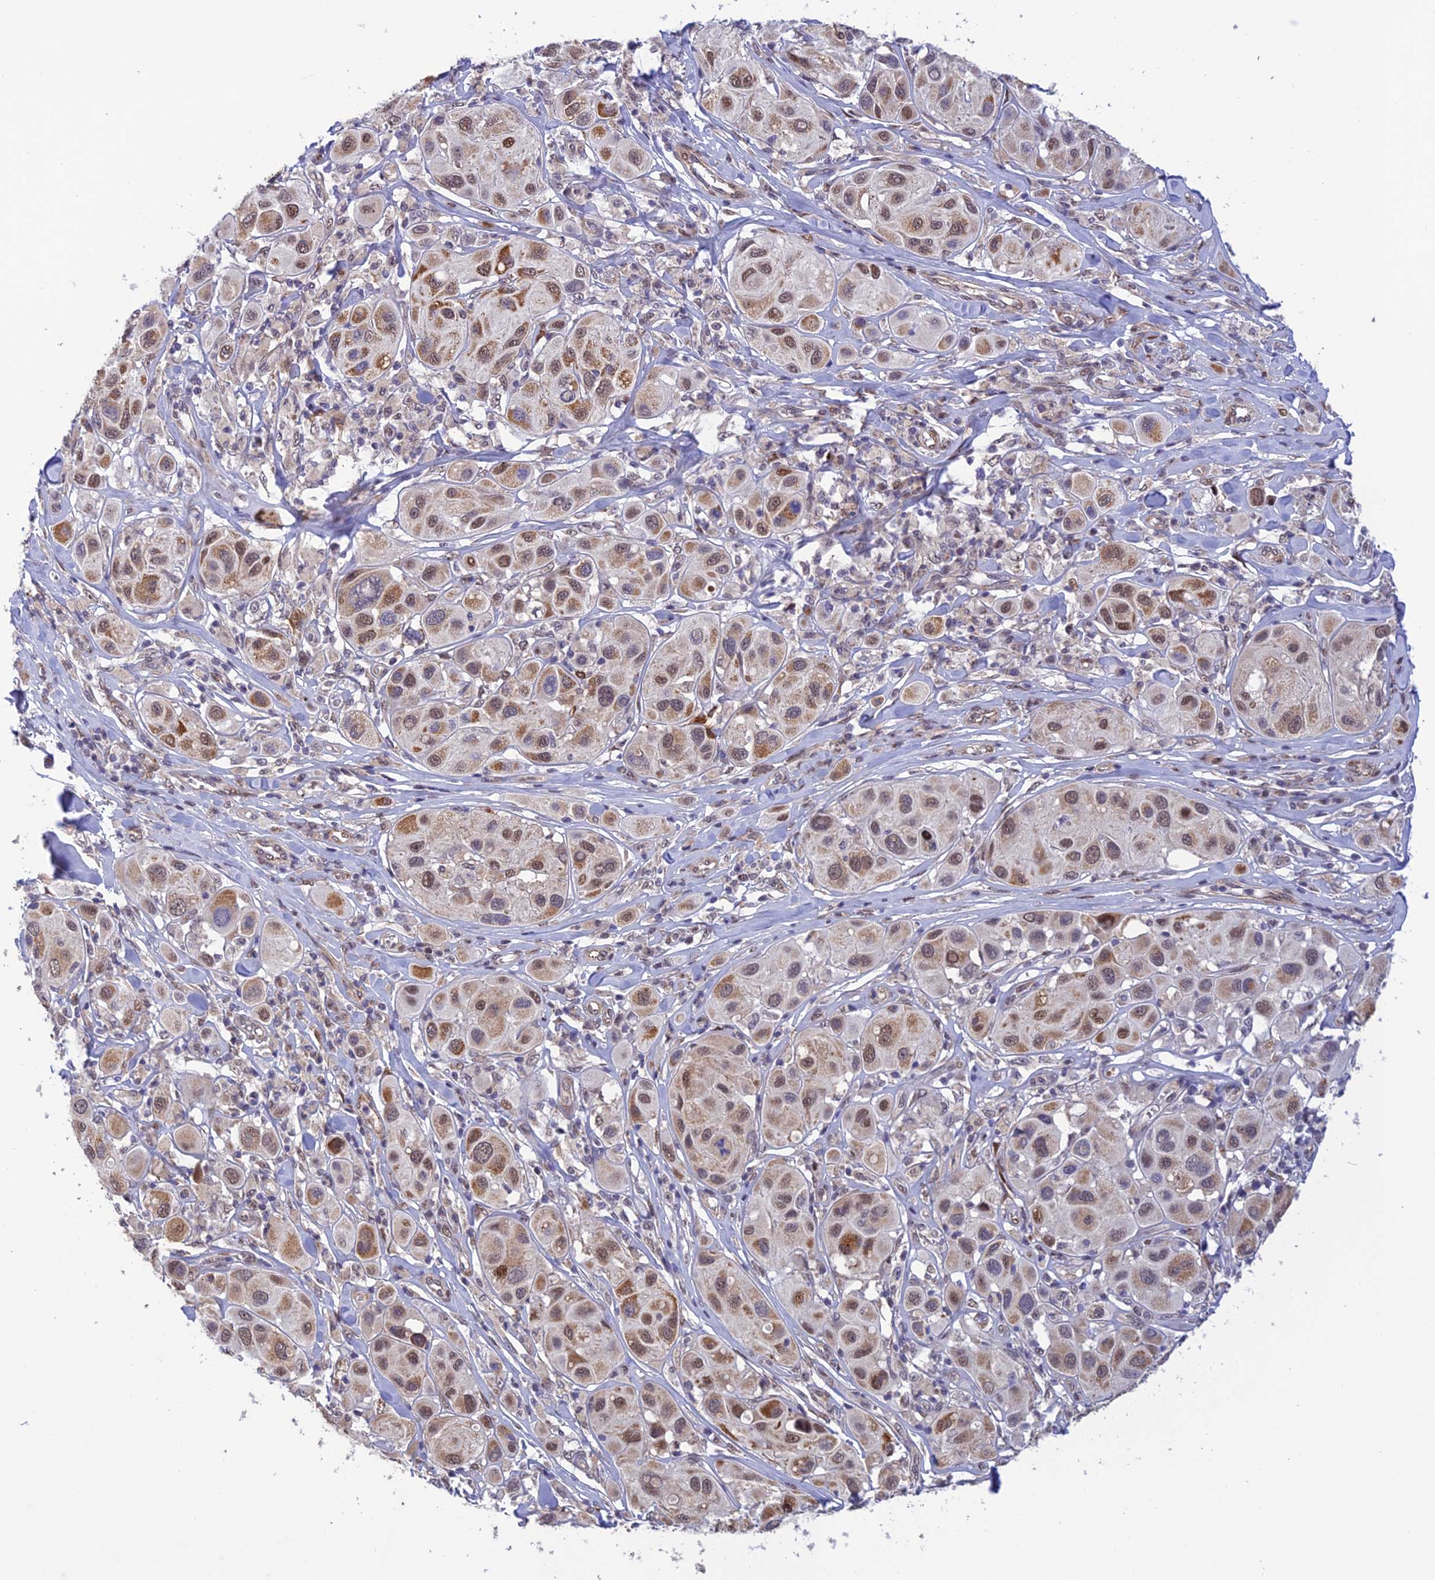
{"staining": {"intensity": "moderate", "quantity": "25%-75%", "location": "cytoplasmic/membranous,nuclear"}, "tissue": "melanoma", "cell_type": "Tumor cells", "image_type": "cancer", "snomed": [{"axis": "morphology", "description": "Malignant melanoma, Metastatic site"}, {"axis": "topography", "description": "Skin"}], "caption": "Immunohistochemistry (IHC) histopathology image of neoplastic tissue: melanoma stained using immunohistochemistry exhibits medium levels of moderate protein expression localized specifically in the cytoplasmic/membranous and nuclear of tumor cells, appearing as a cytoplasmic/membranous and nuclear brown color.", "gene": "WDR55", "patient": {"sex": "male", "age": 41}}